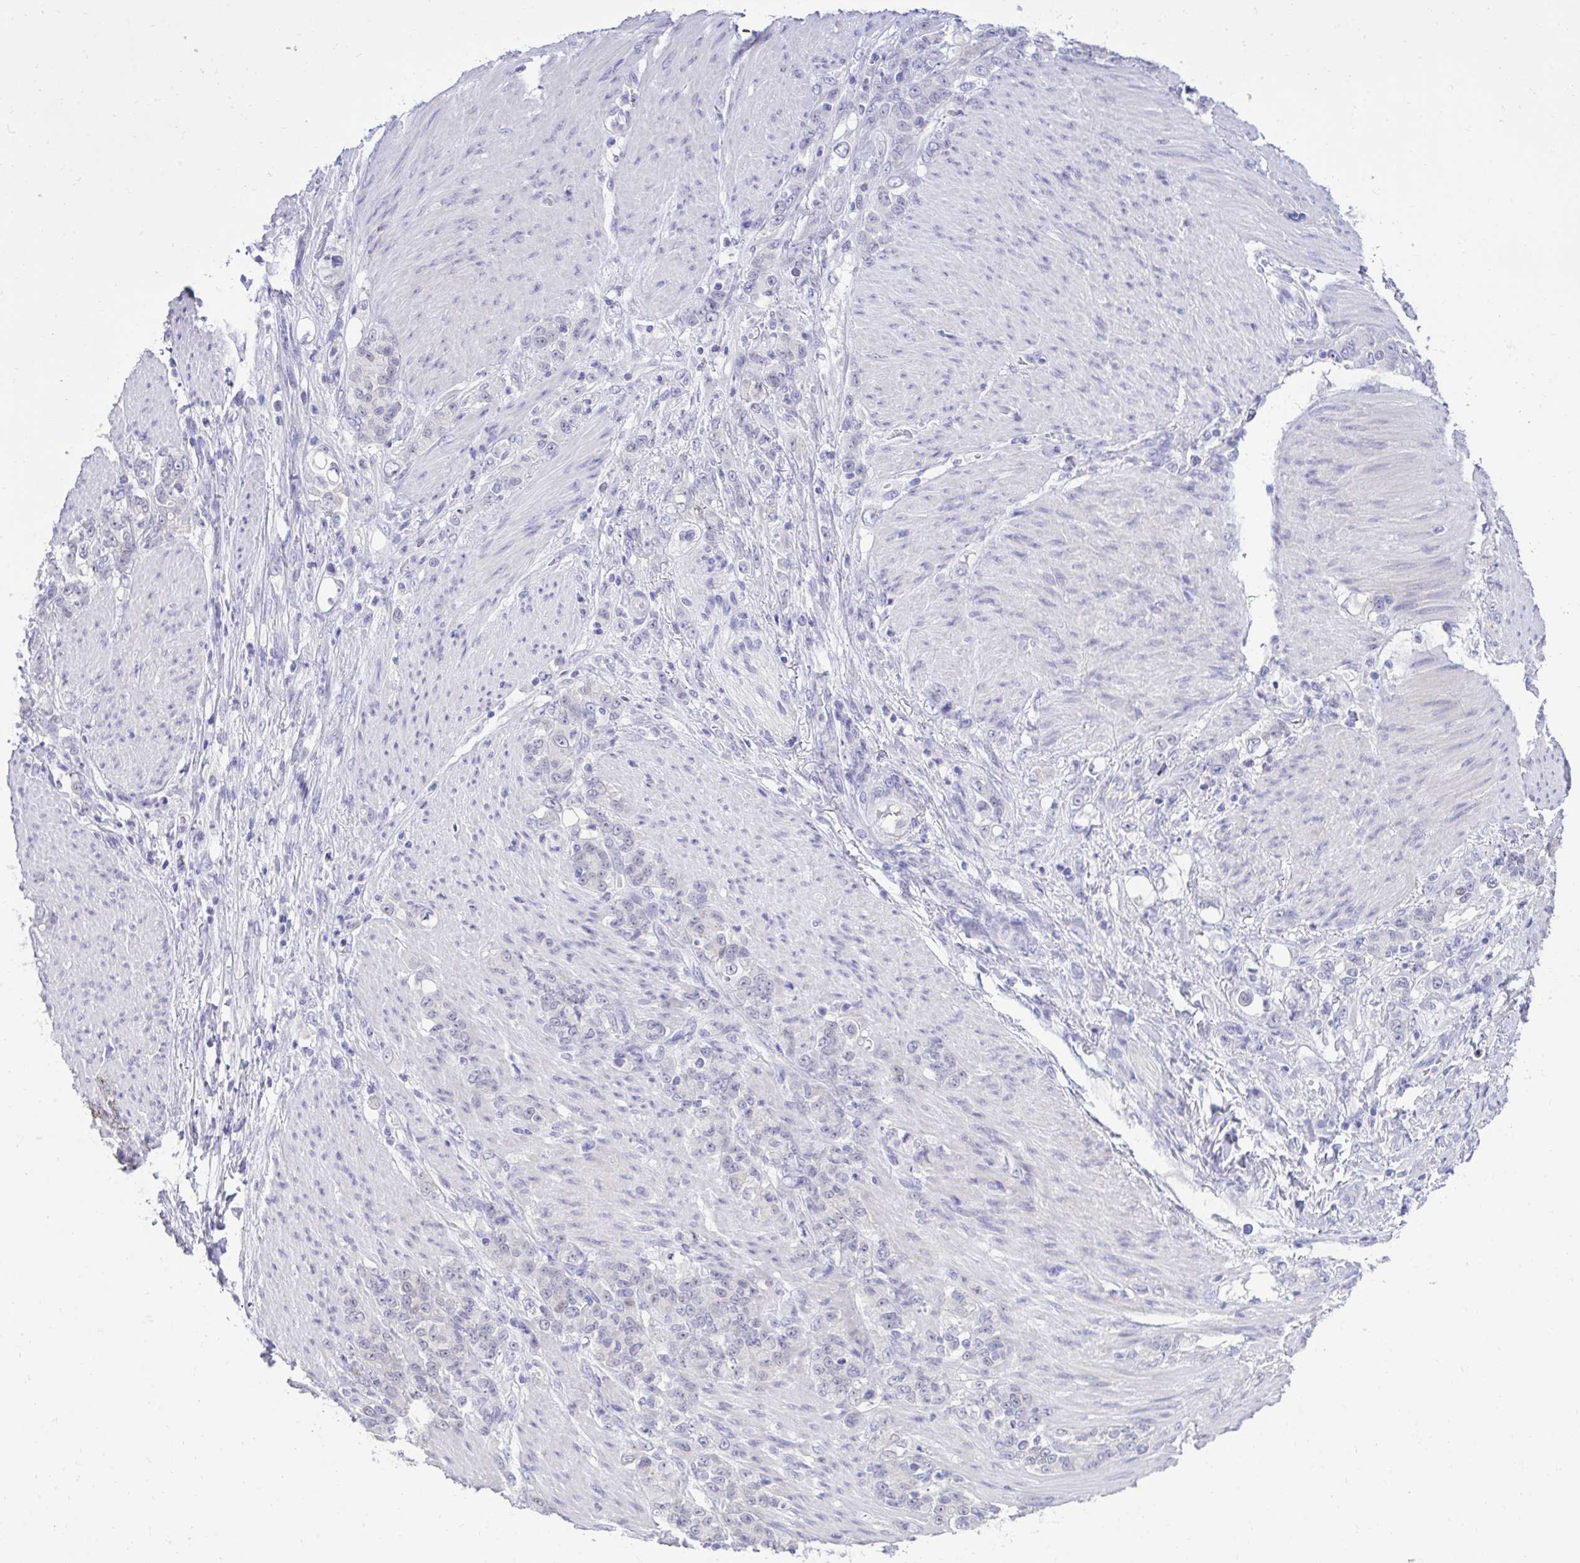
{"staining": {"intensity": "negative", "quantity": "none", "location": "none"}, "tissue": "stomach cancer", "cell_type": "Tumor cells", "image_type": "cancer", "snomed": [{"axis": "morphology", "description": "Adenocarcinoma, NOS"}, {"axis": "topography", "description": "Stomach"}], "caption": "Adenocarcinoma (stomach) was stained to show a protein in brown. There is no significant staining in tumor cells. The staining was performed using DAB to visualize the protein expression in brown, while the nuclei were stained in blue with hematoxylin (Magnification: 20x).", "gene": "TMCO5A", "patient": {"sex": "female", "age": 79}}